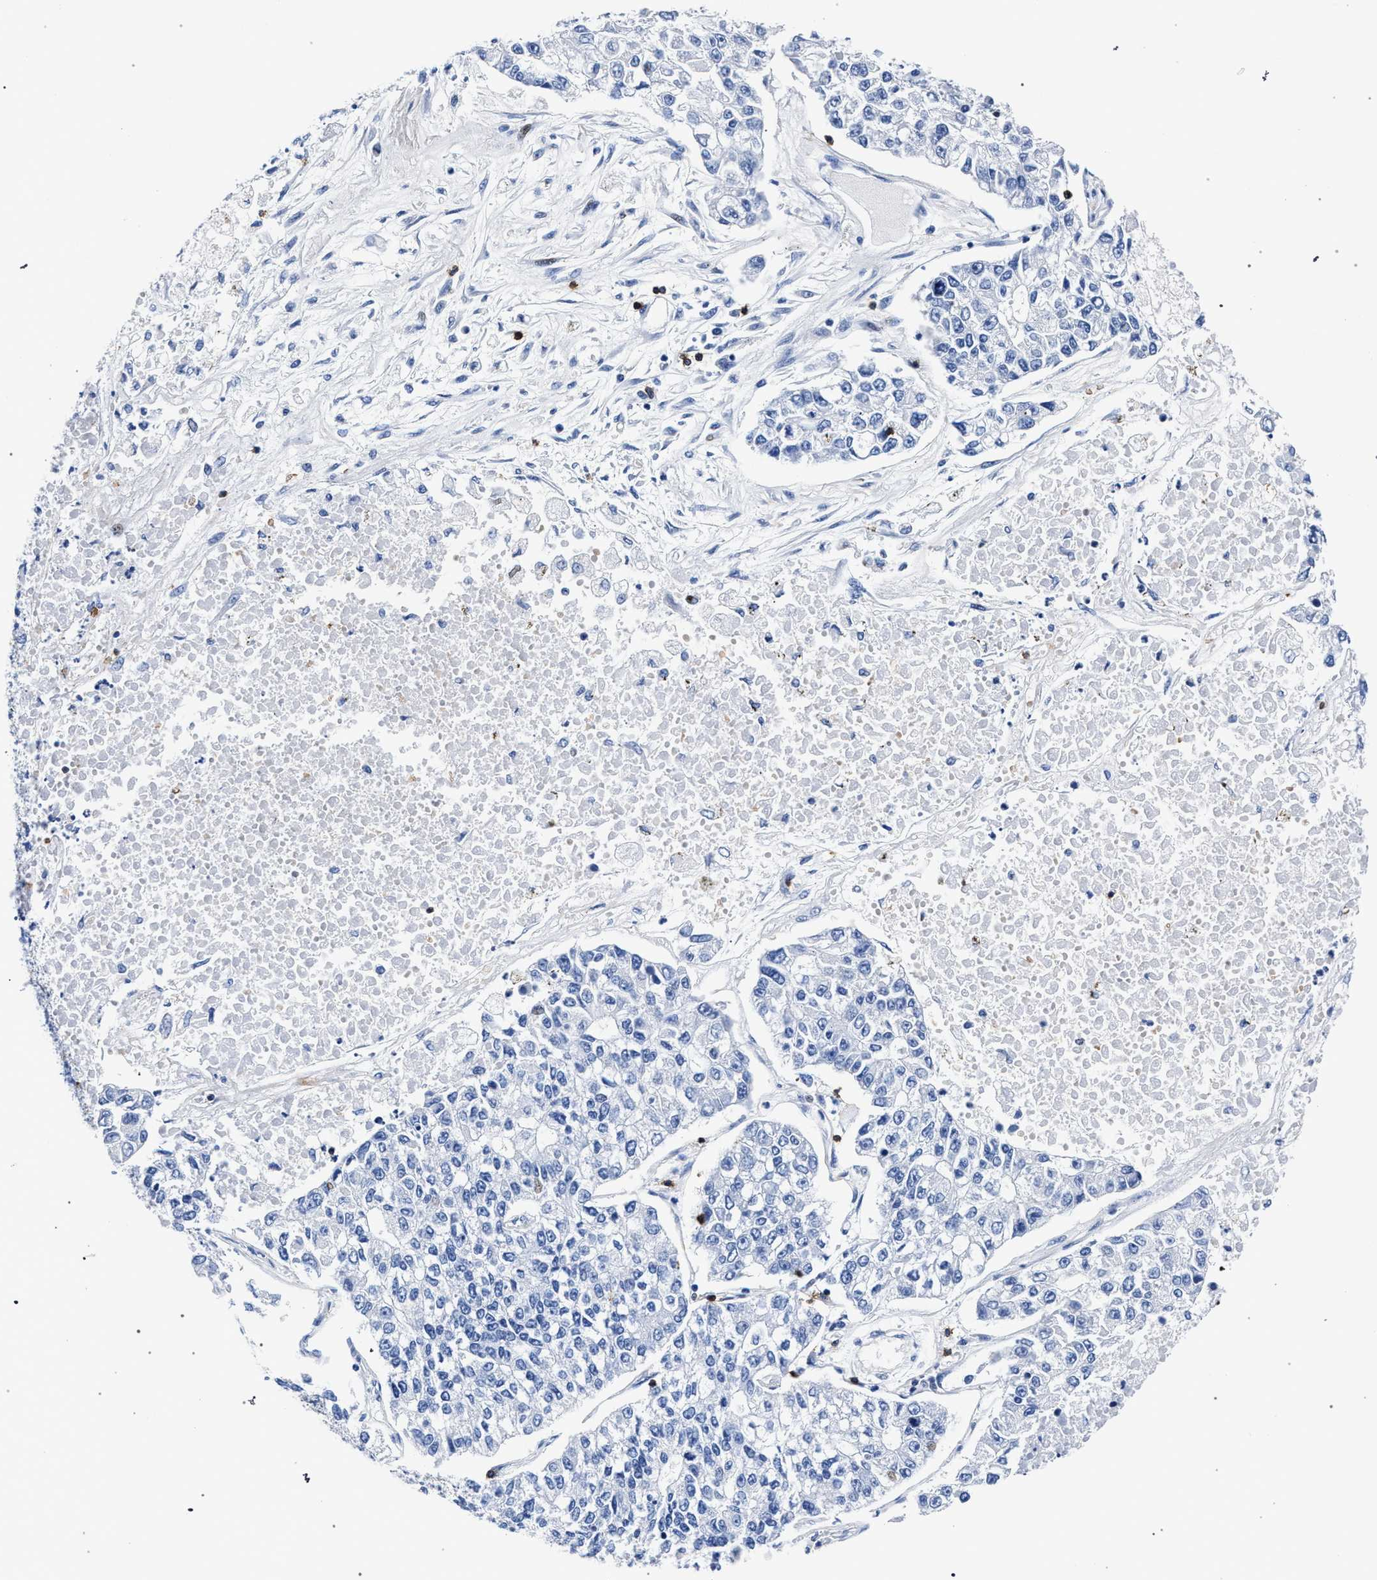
{"staining": {"intensity": "negative", "quantity": "none", "location": "none"}, "tissue": "lung cancer", "cell_type": "Tumor cells", "image_type": "cancer", "snomed": [{"axis": "morphology", "description": "Adenocarcinoma, NOS"}, {"axis": "topography", "description": "Lung"}], "caption": "Tumor cells are negative for protein expression in human lung cancer (adenocarcinoma). (DAB (3,3'-diaminobenzidine) immunohistochemistry (IHC), high magnification).", "gene": "KLRK1", "patient": {"sex": "male", "age": 49}}